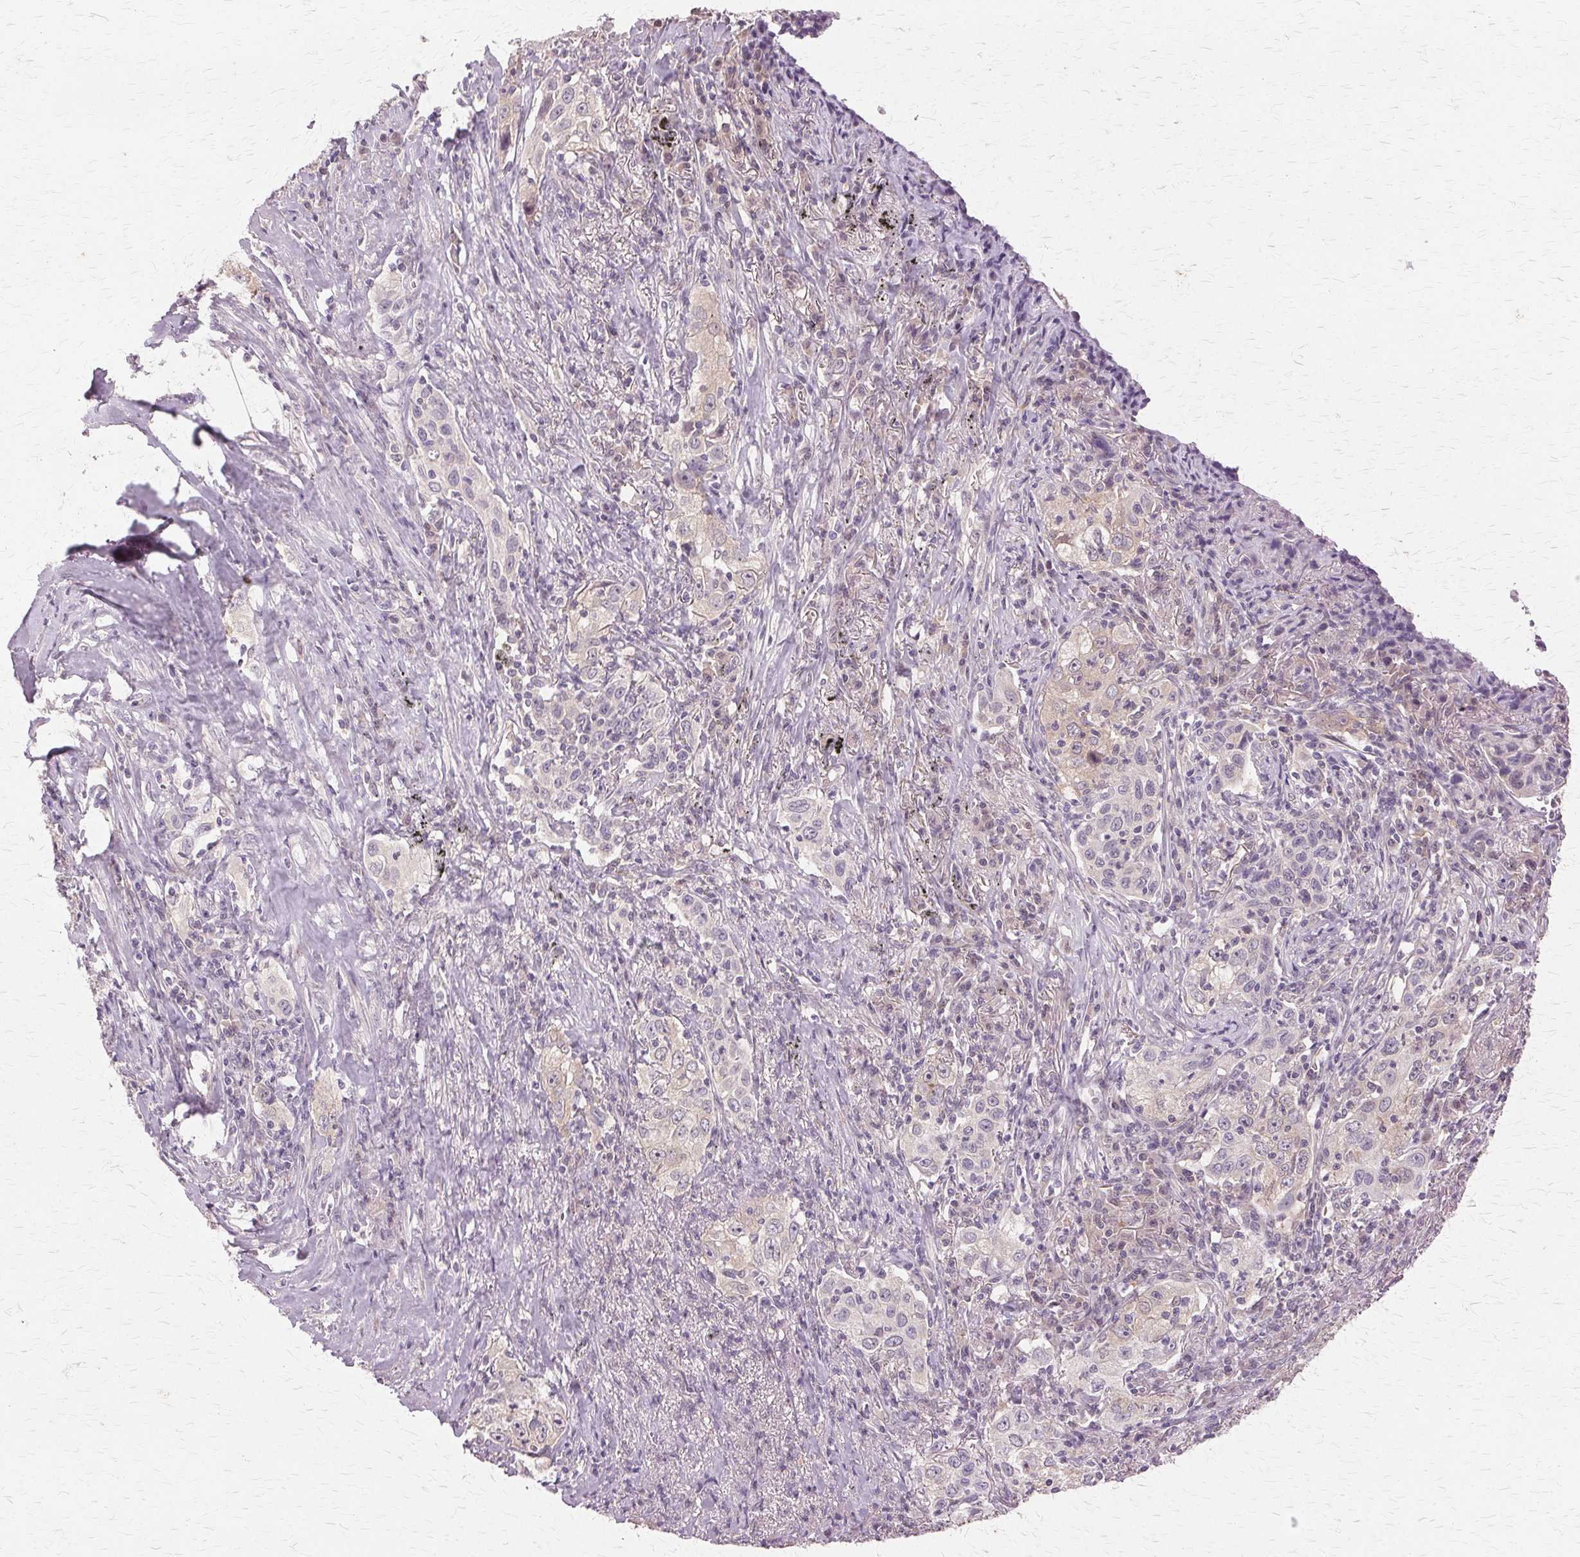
{"staining": {"intensity": "negative", "quantity": "none", "location": "none"}, "tissue": "lung cancer", "cell_type": "Tumor cells", "image_type": "cancer", "snomed": [{"axis": "morphology", "description": "Squamous cell carcinoma, NOS"}, {"axis": "topography", "description": "Lung"}], "caption": "IHC of human lung cancer (squamous cell carcinoma) reveals no staining in tumor cells. (DAB immunohistochemistry (IHC), high magnification).", "gene": "PRMT5", "patient": {"sex": "male", "age": 71}}